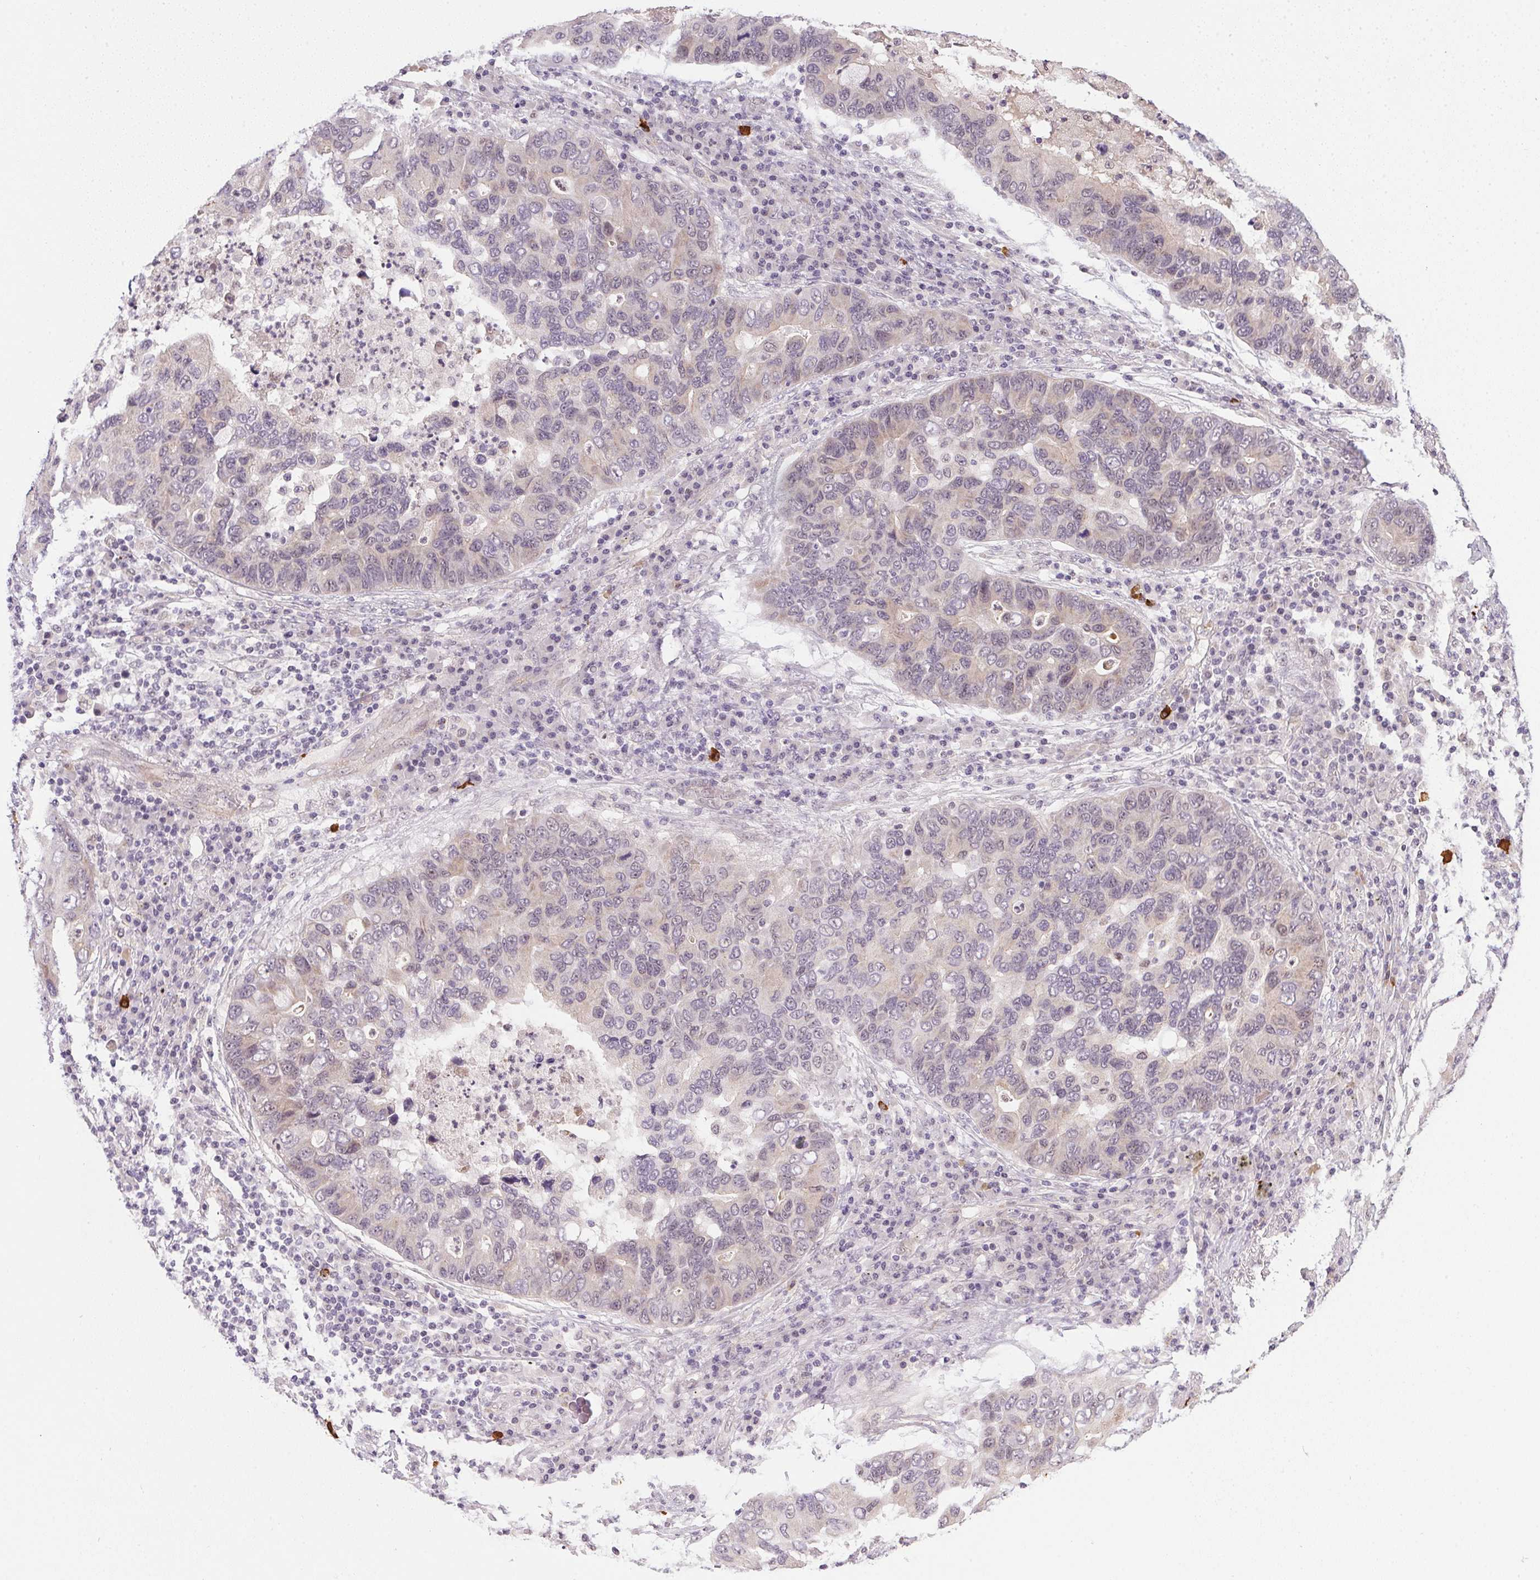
{"staining": {"intensity": "negative", "quantity": "none", "location": "none"}, "tissue": "lung cancer", "cell_type": "Tumor cells", "image_type": "cancer", "snomed": [{"axis": "morphology", "description": "Adenocarcinoma, NOS"}, {"axis": "morphology", "description": "Adenocarcinoma, metastatic, NOS"}, {"axis": "topography", "description": "Lymph node"}, {"axis": "topography", "description": "Lung"}], "caption": "Micrograph shows no significant protein staining in tumor cells of lung cancer.", "gene": "CFAP92", "patient": {"sex": "female", "age": 54}}